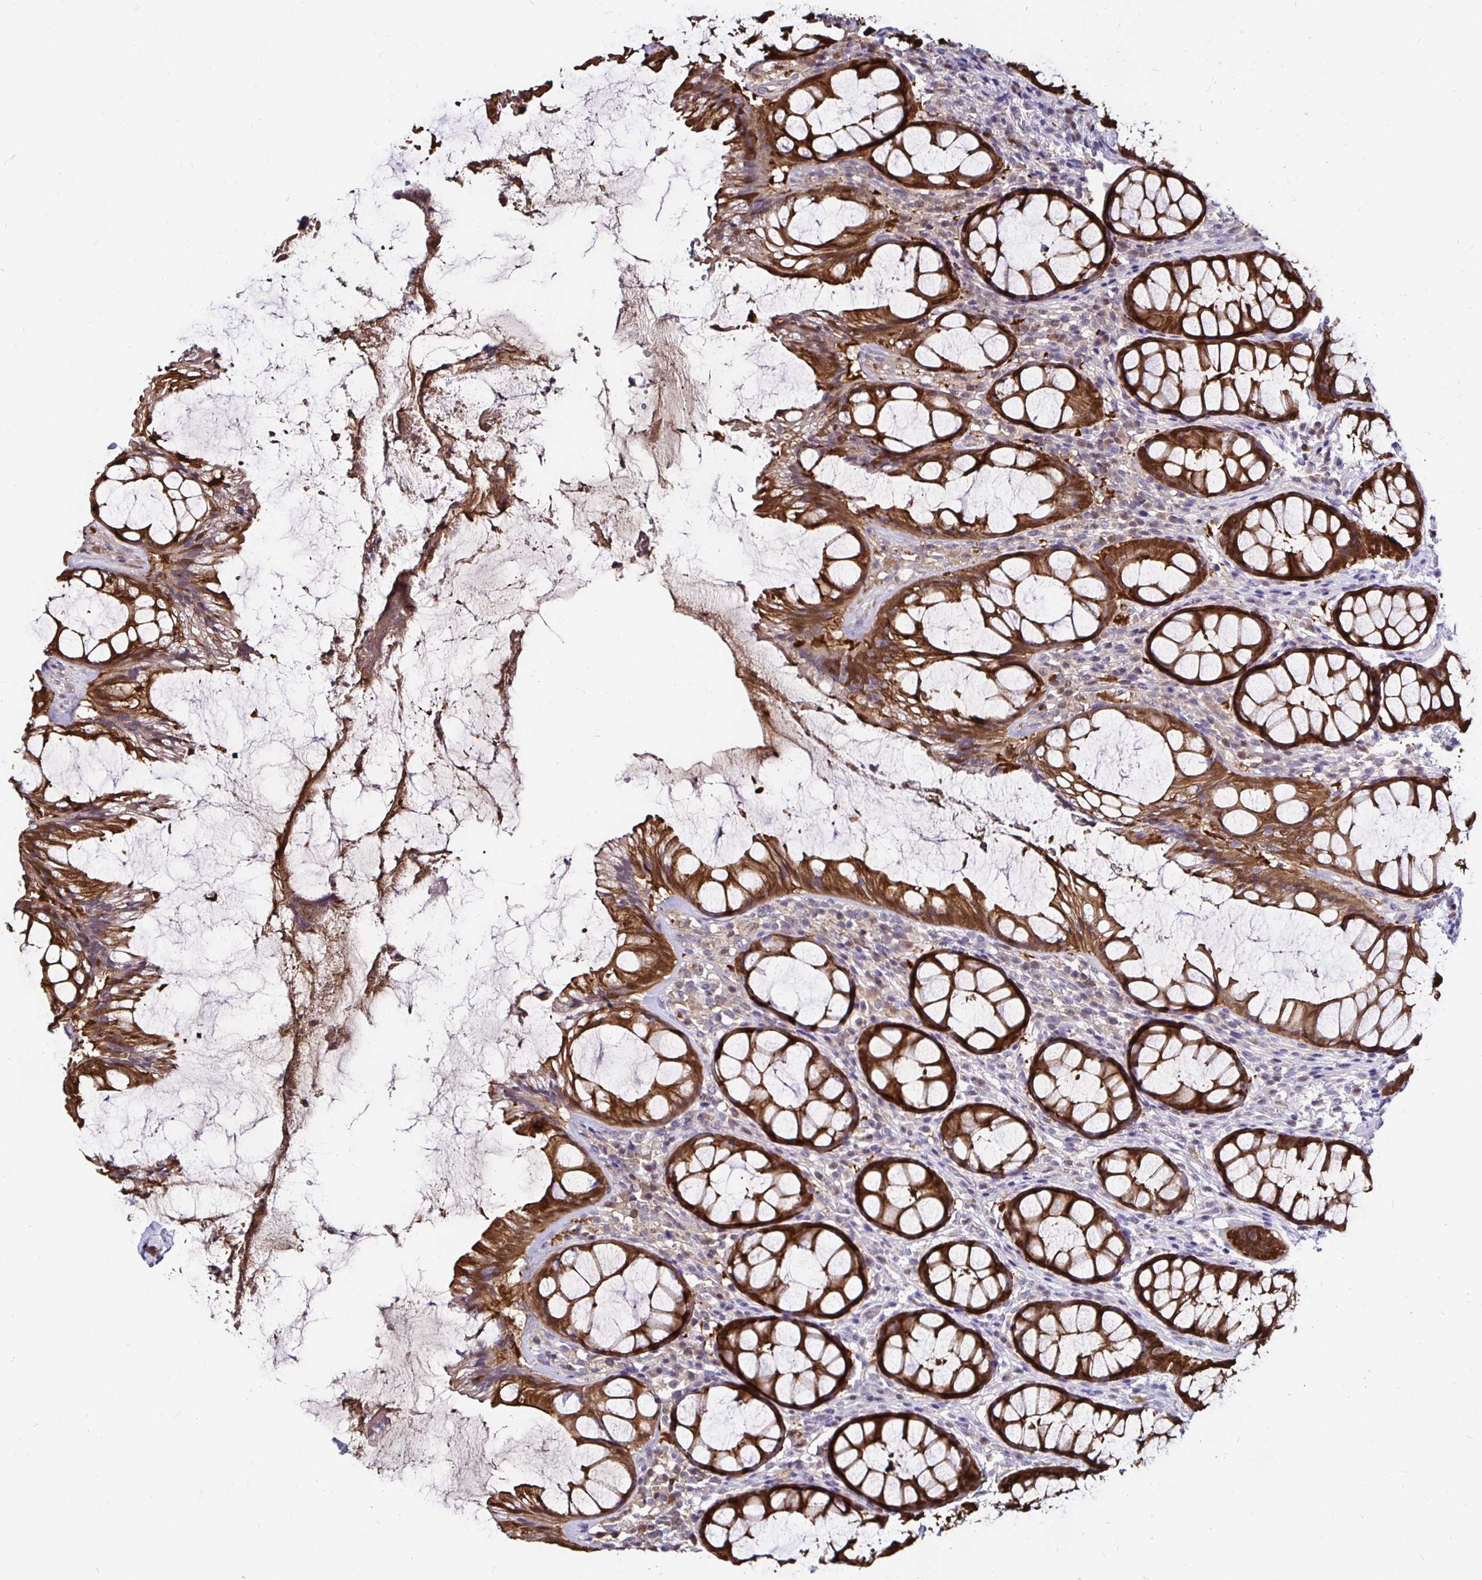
{"staining": {"intensity": "strong", "quantity": ">75%", "location": "cytoplasmic/membranous,nuclear"}, "tissue": "rectum", "cell_type": "Glandular cells", "image_type": "normal", "snomed": [{"axis": "morphology", "description": "Normal tissue, NOS"}, {"axis": "topography", "description": "Rectum"}], "caption": "Unremarkable rectum was stained to show a protein in brown. There is high levels of strong cytoplasmic/membranous,nuclear positivity in approximately >75% of glandular cells. The protein is stained brown, and the nuclei are stained in blue (DAB (3,3'-diaminobenzidine) IHC with brightfield microscopy, high magnification).", "gene": "TXN", "patient": {"sex": "male", "age": 72}}